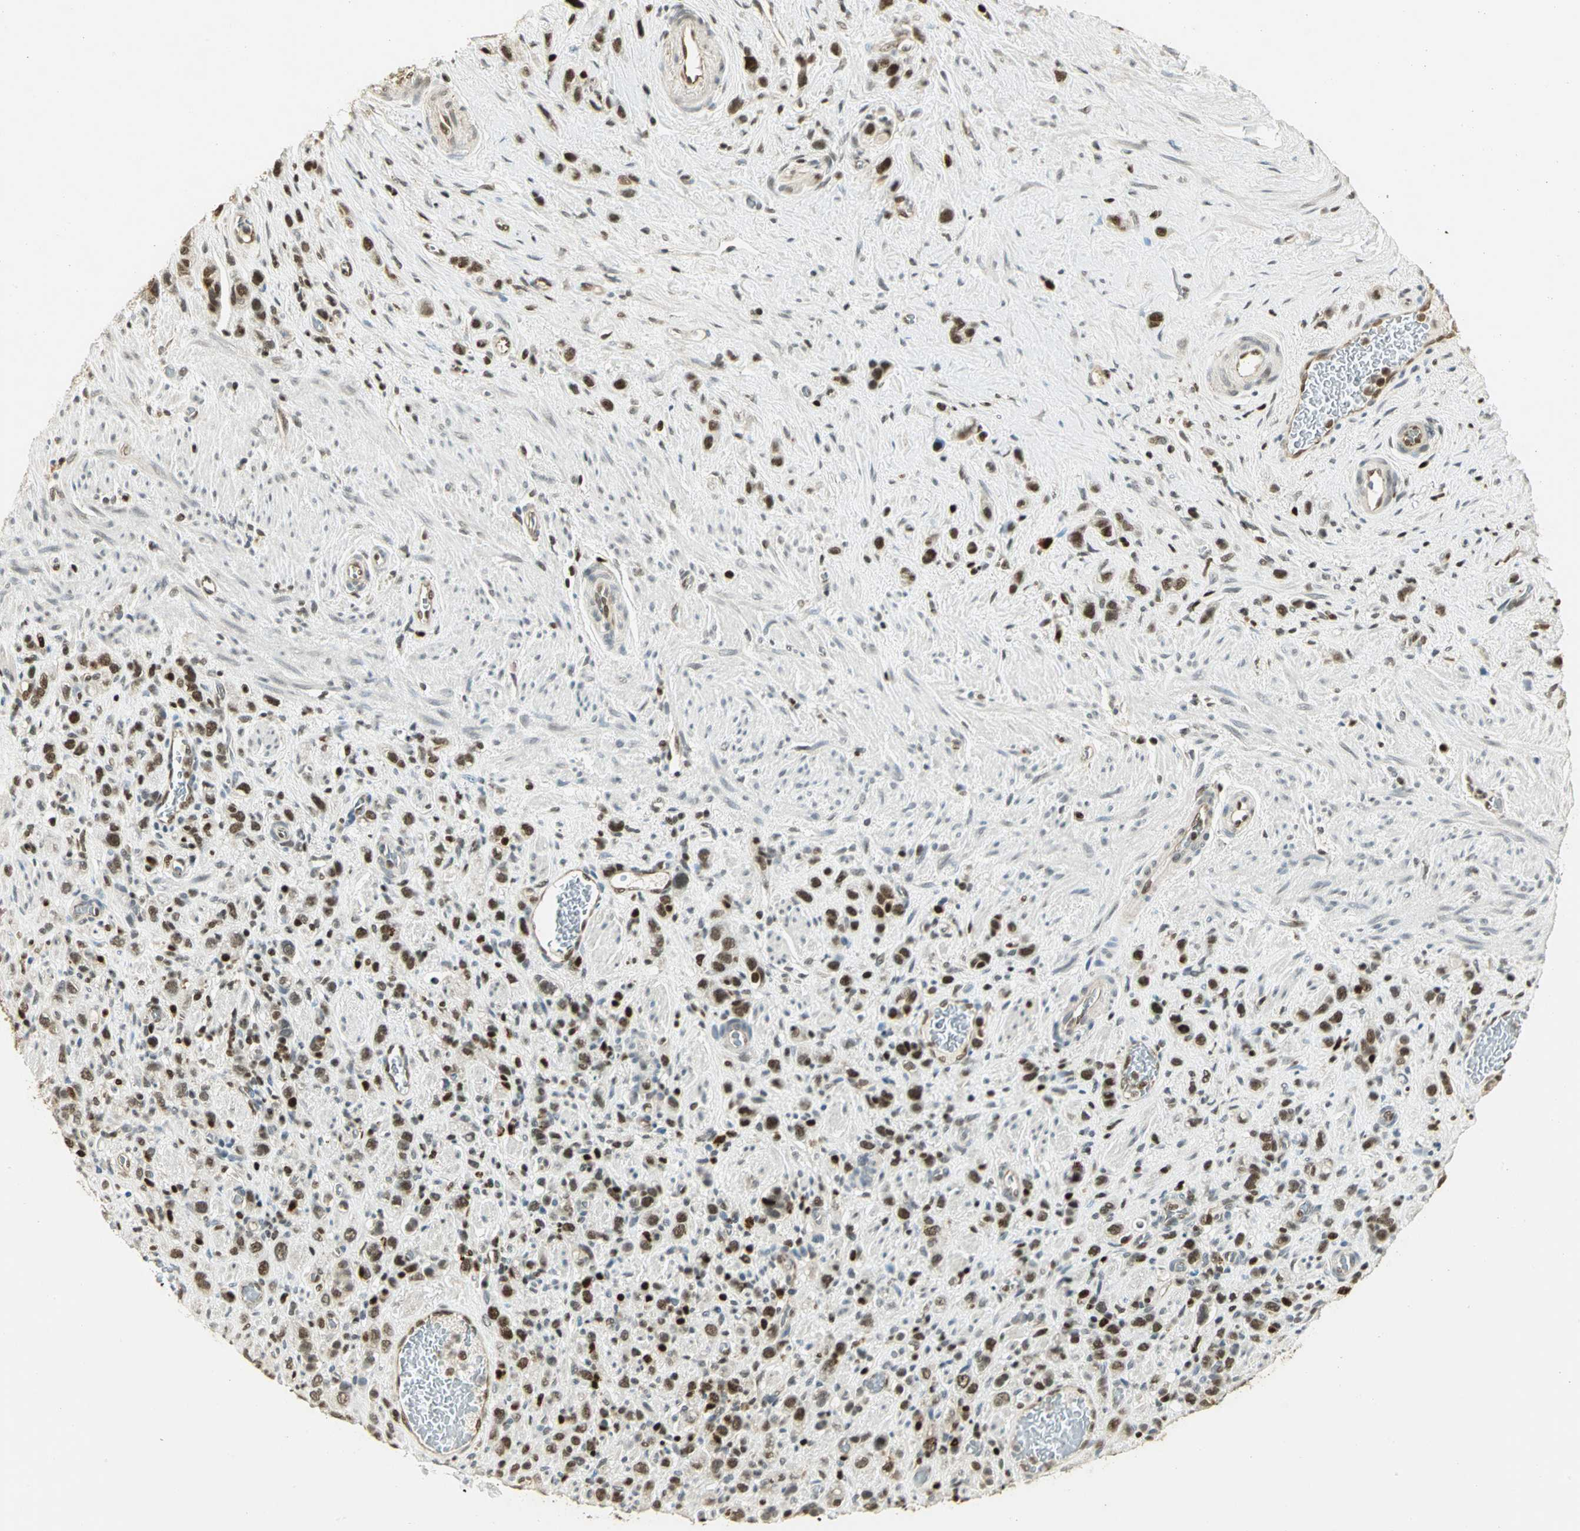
{"staining": {"intensity": "strong", "quantity": ">75%", "location": "nuclear"}, "tissue": "stomach cancer", "cell_type": "Tumor cells", "image_type": "cancer", "snomed": [{"axis": "morphology", "description": "Normal tissue, NOS"}, {"axis": "morphology", "description": "Adenocarcinoma, NOS"}, {"axis": "morphology", "description": "Adenocarcinoma, High grade"}, {"axis": "topography", "description": "Stomach, upper"}, {"axis": "topography", "description": "Stomach"}], "caption": "Human stomach cancer stained with a brown dye shows strong nuclear positive staining in about >75% of tumor cells.", "gene": "ELF1", "patient": {"sex": "female", "age": 65}}